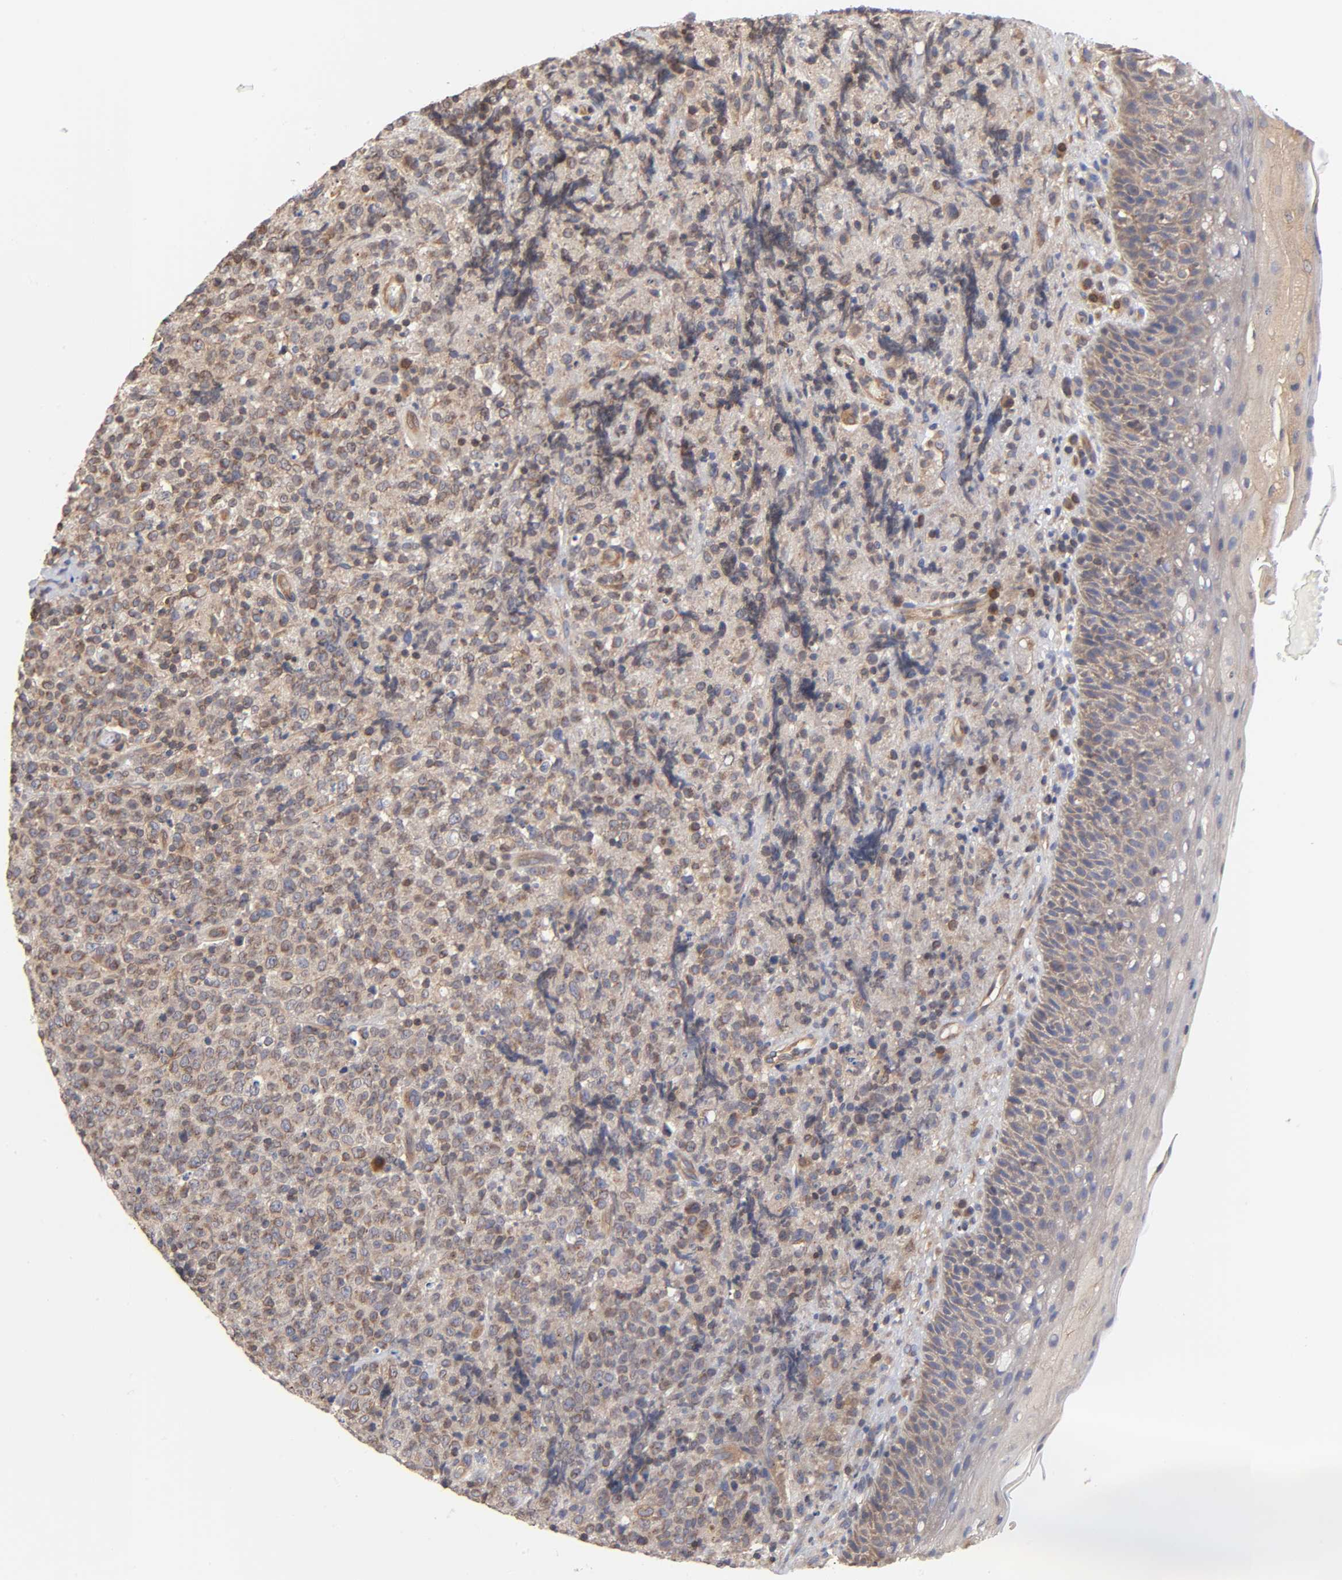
{"staining": {"intensity": "weak", "quantity": ">75%", "location": "cytoplasmic/membranous"}, "tissue": "lymphoma", "cell_type": "Tumor cells", "image_type": "cancer", "snomed": [{"axis": "morphology", "description": "Malignant lymphoma, non-Hodgkin's type, High grade"}, {"axis": "topography", "description": "Tonsil"}], "caption": "This photomicrograph exhibits immunohistochemistry (IHC) staining of malignant lymphoma, non-Hodgkin's type (high-grade), with low weak cytoplasmic/membranous staining in approximately >75% of tumor cells.", "gene": "STRN3", "patient": {"sex": "female", "age": 36}}